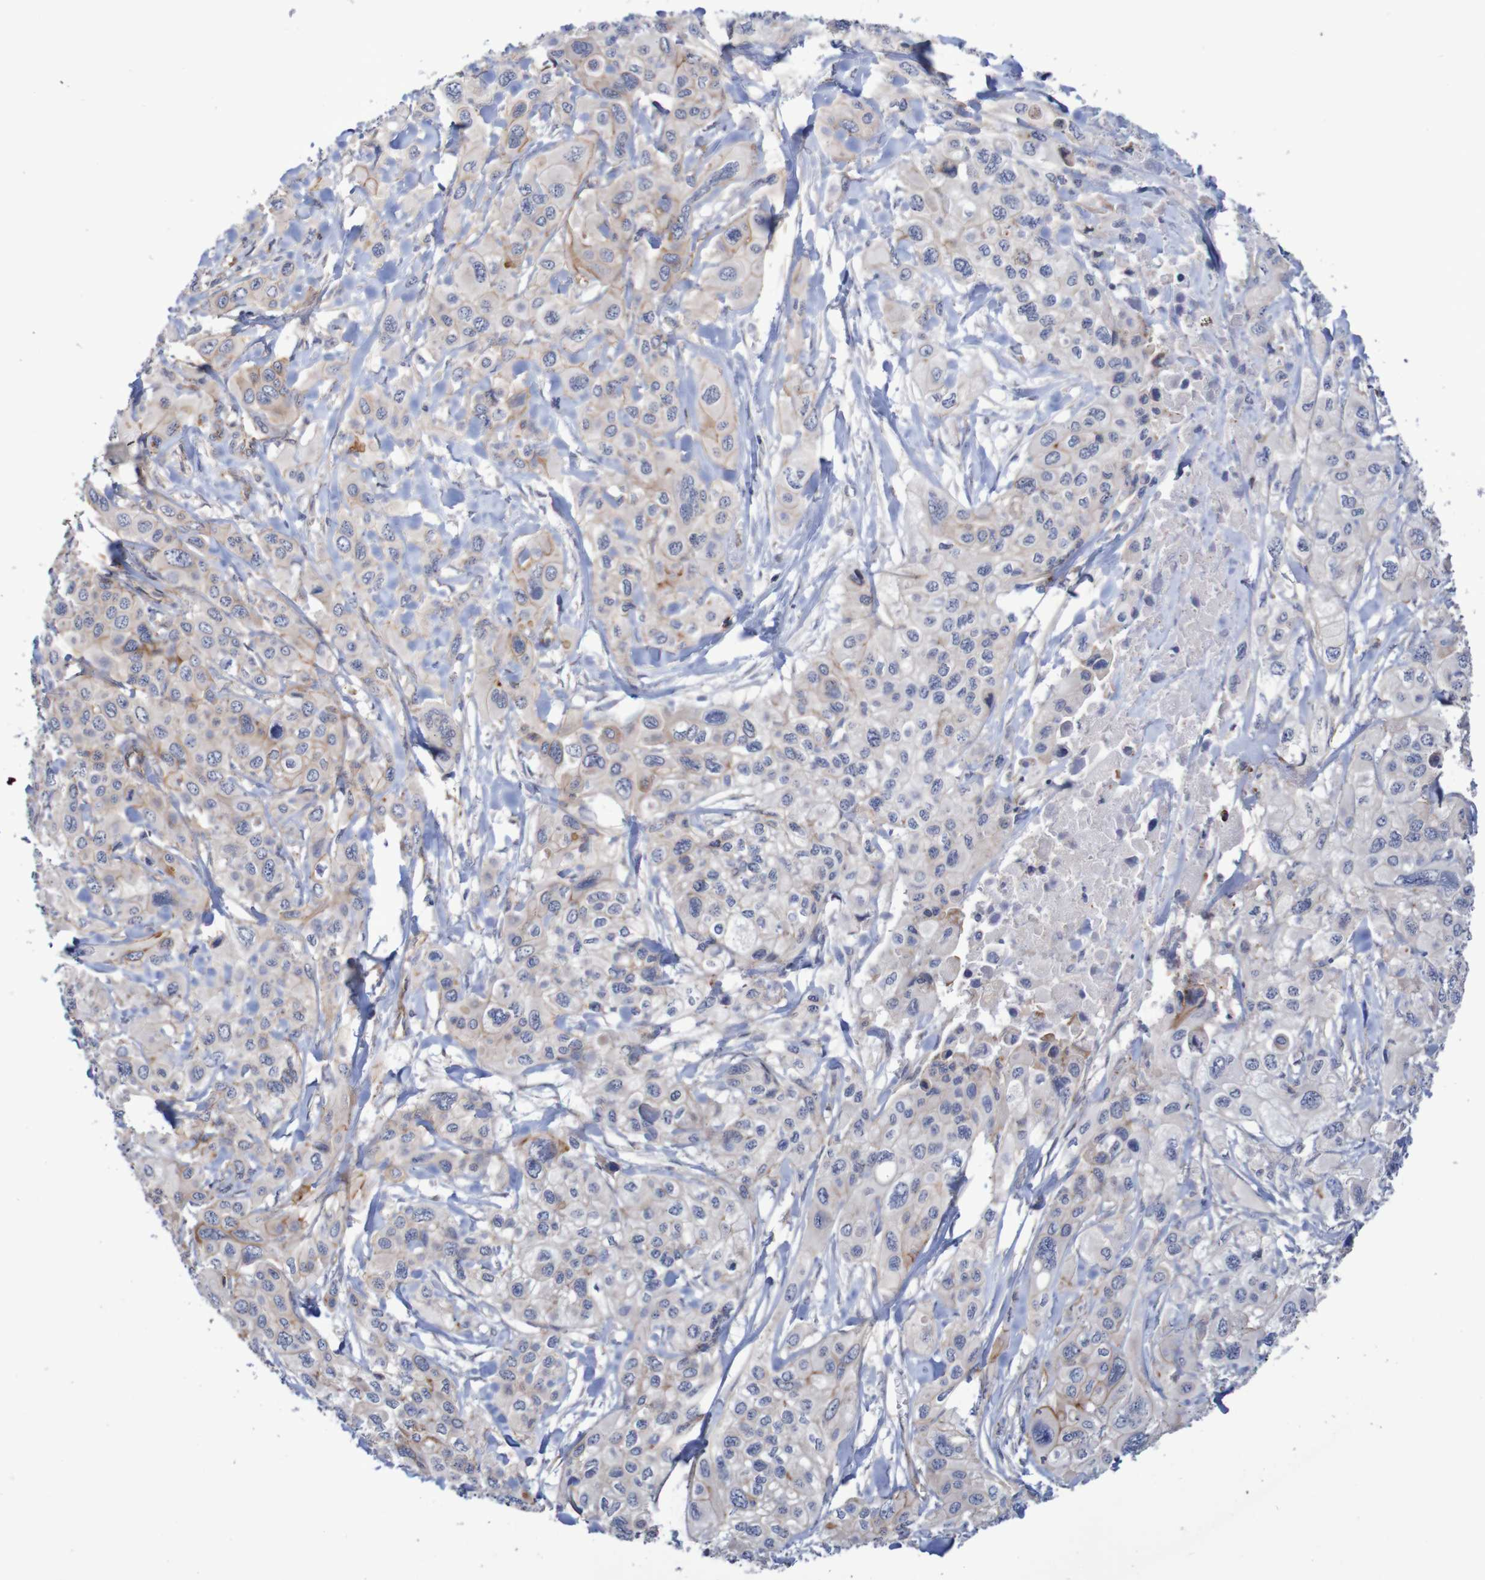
{"staining": {"intensity": "moderate", "quantity": "<25%", "location": "cytoplasmic/membranous"}, "tissue": "pancreatic cancer", "cell_type": "Tumor cells", "image_type": "cancer", "snomed": [{"axis": "morphology", "description": "Adenocarcinoma, NOS"}, {"axis": "topography", "description": "Pancreas"}], "caption": "Protein staining exhibits moderate cytoplasmic/membranous expression in about <25% of tumor cells in pancreatic cancer (adenocarcinoma). (DAB (3,3'-diaminobenzidine) = brown stain, brightfield microscopy at high magnification).", "gene": "NECTIN2", "patient": {"sex": "male", "age": 73}}